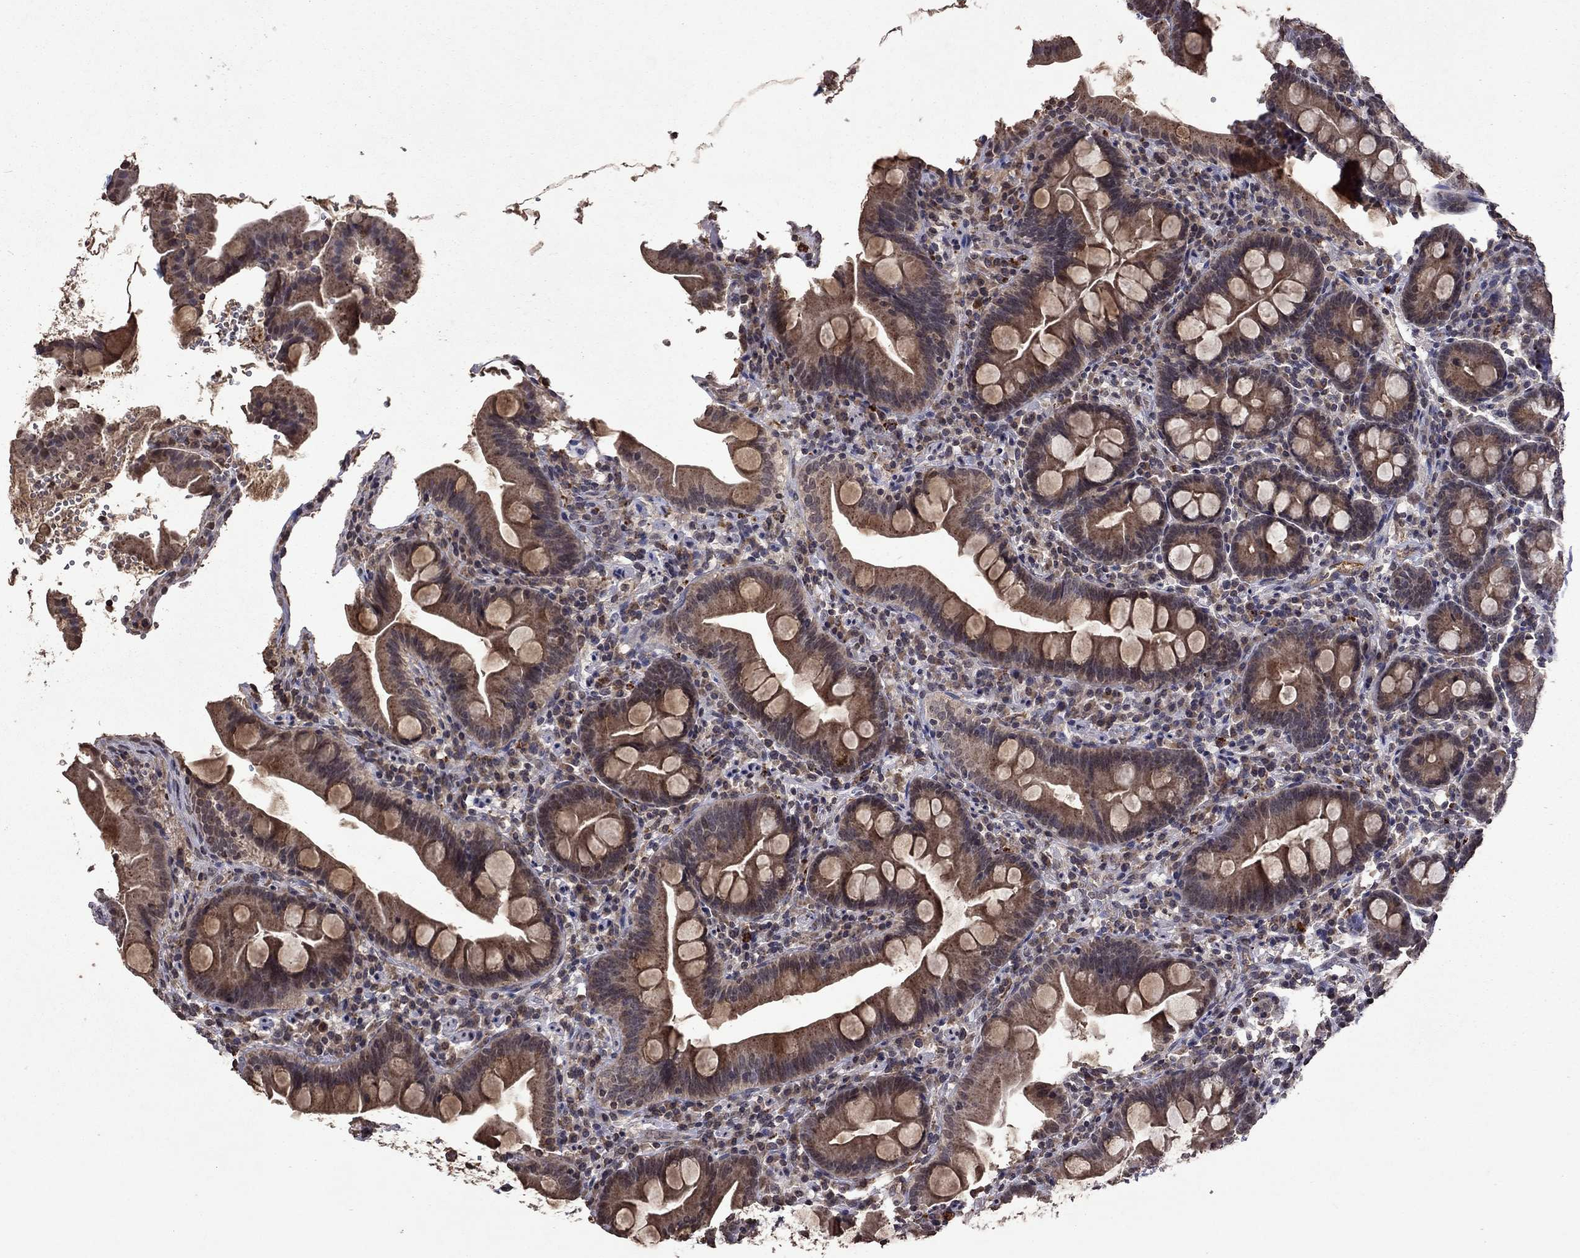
{"staining": {"intensity": "moderate", "quantity": "25%-75%", "location": "cytoplasmic/membranous"}, "tissue": "small intestine", "cell_type": "Glandular cells", "image_type": "normal", "snomed": [{"axis": "morphology", "description": "Normal tissue, NOS"}, {"axis": "topography", "description": "Small intestine"}], "caption": "Glandular cells show medium levels of moderate cytoplasmic/membranous positivity in about 25%-75% of cells in normal human small intestine. The protein is shown in brown color, while the nuclei are stained blue.", "gene": "NLGN1", "patient": {"sex": "female", "age": 44}}